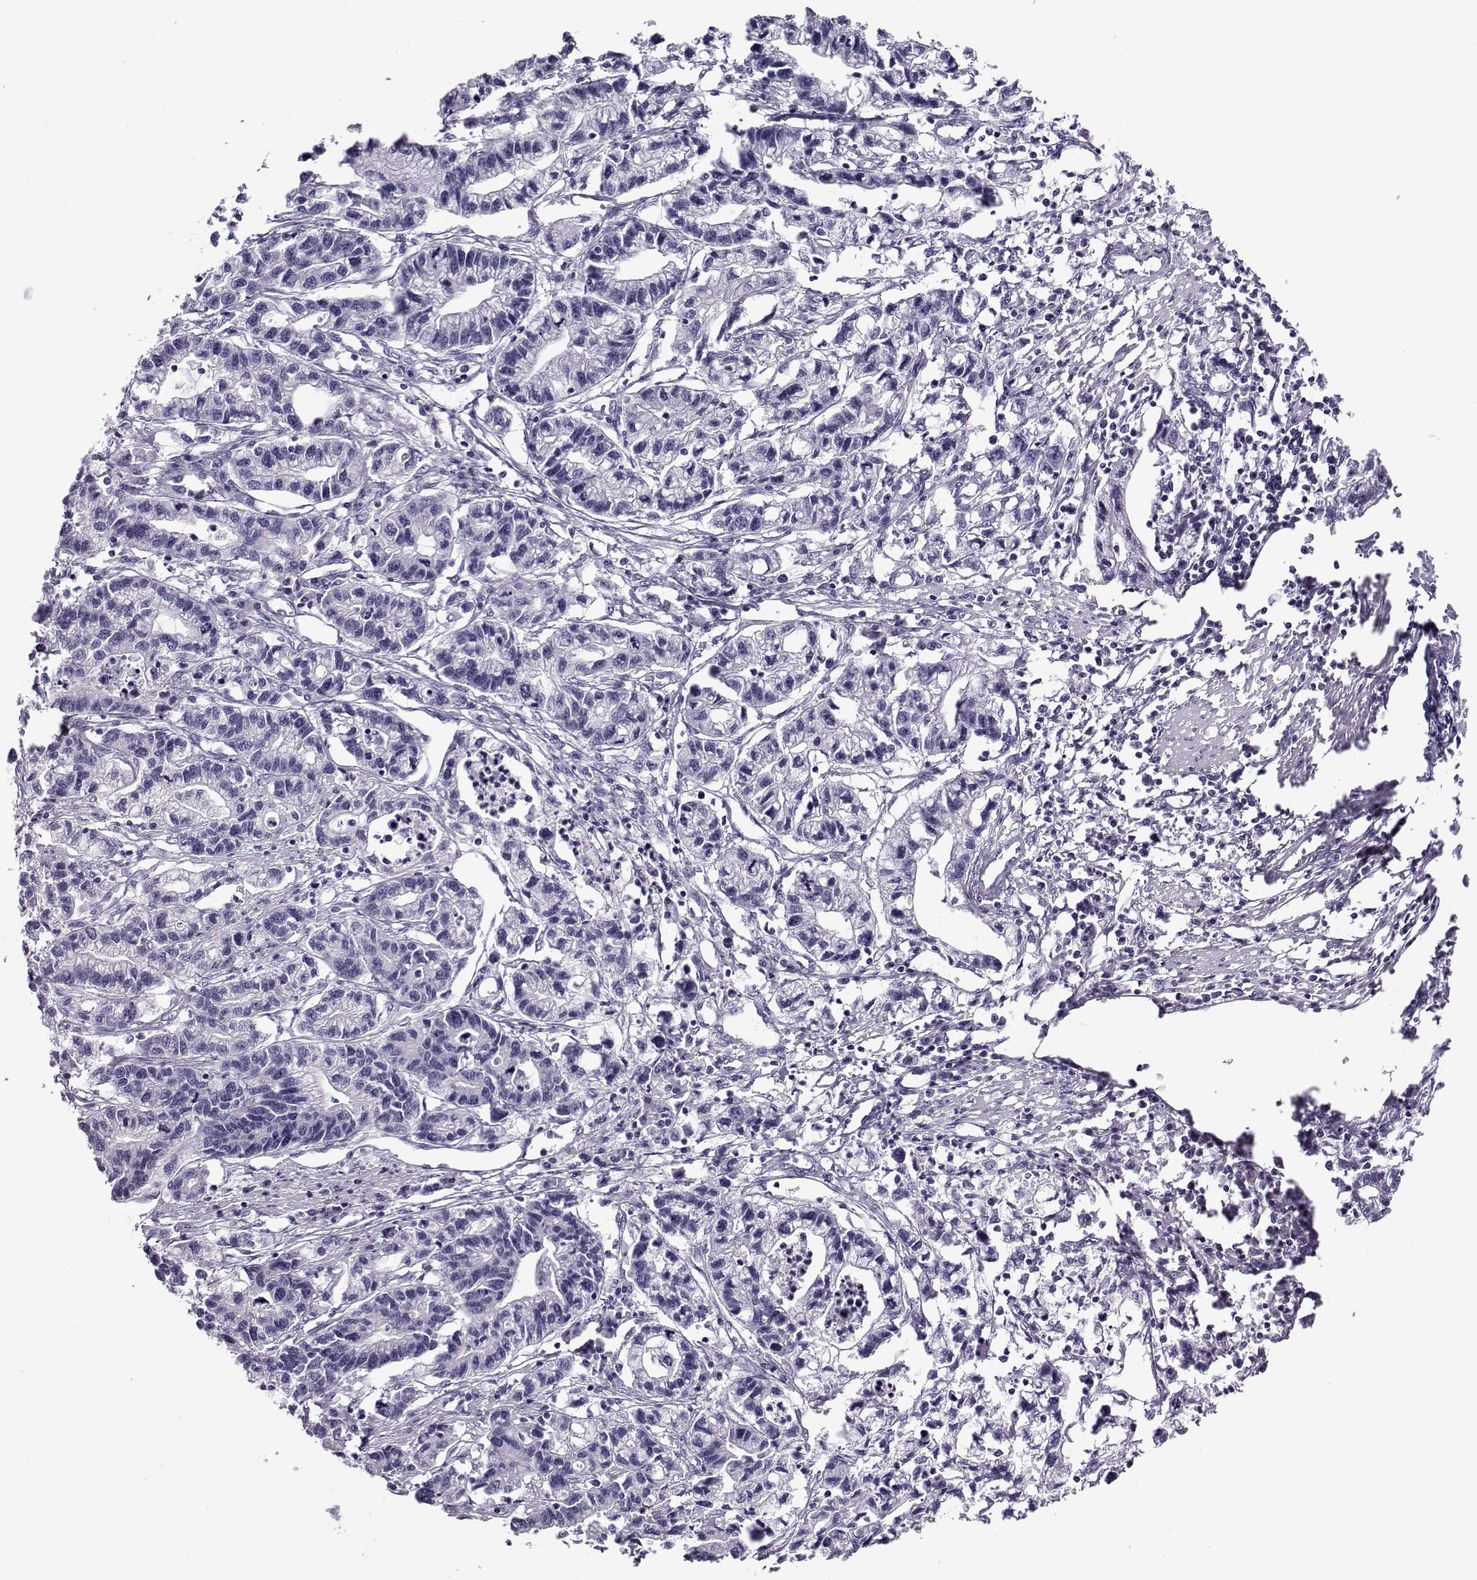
{"staining": {"intensity": "negative", "quantity": "none", "location": "none"}, "tissue": "stomach cancer", "cell_type": "Tumor cells", "image_type": "cancer", "snomed": [{"axis": "morphology", "description": "Adenocarcinoma, NOS"}, {"axis": "topography", "description": "Stomach"}], "caption": "Tumor cells are negative for protein expression in human adenocarcinoma (stomach).", "gene": "ARMC2", "patient": {"sex": "male", "age": 83}}